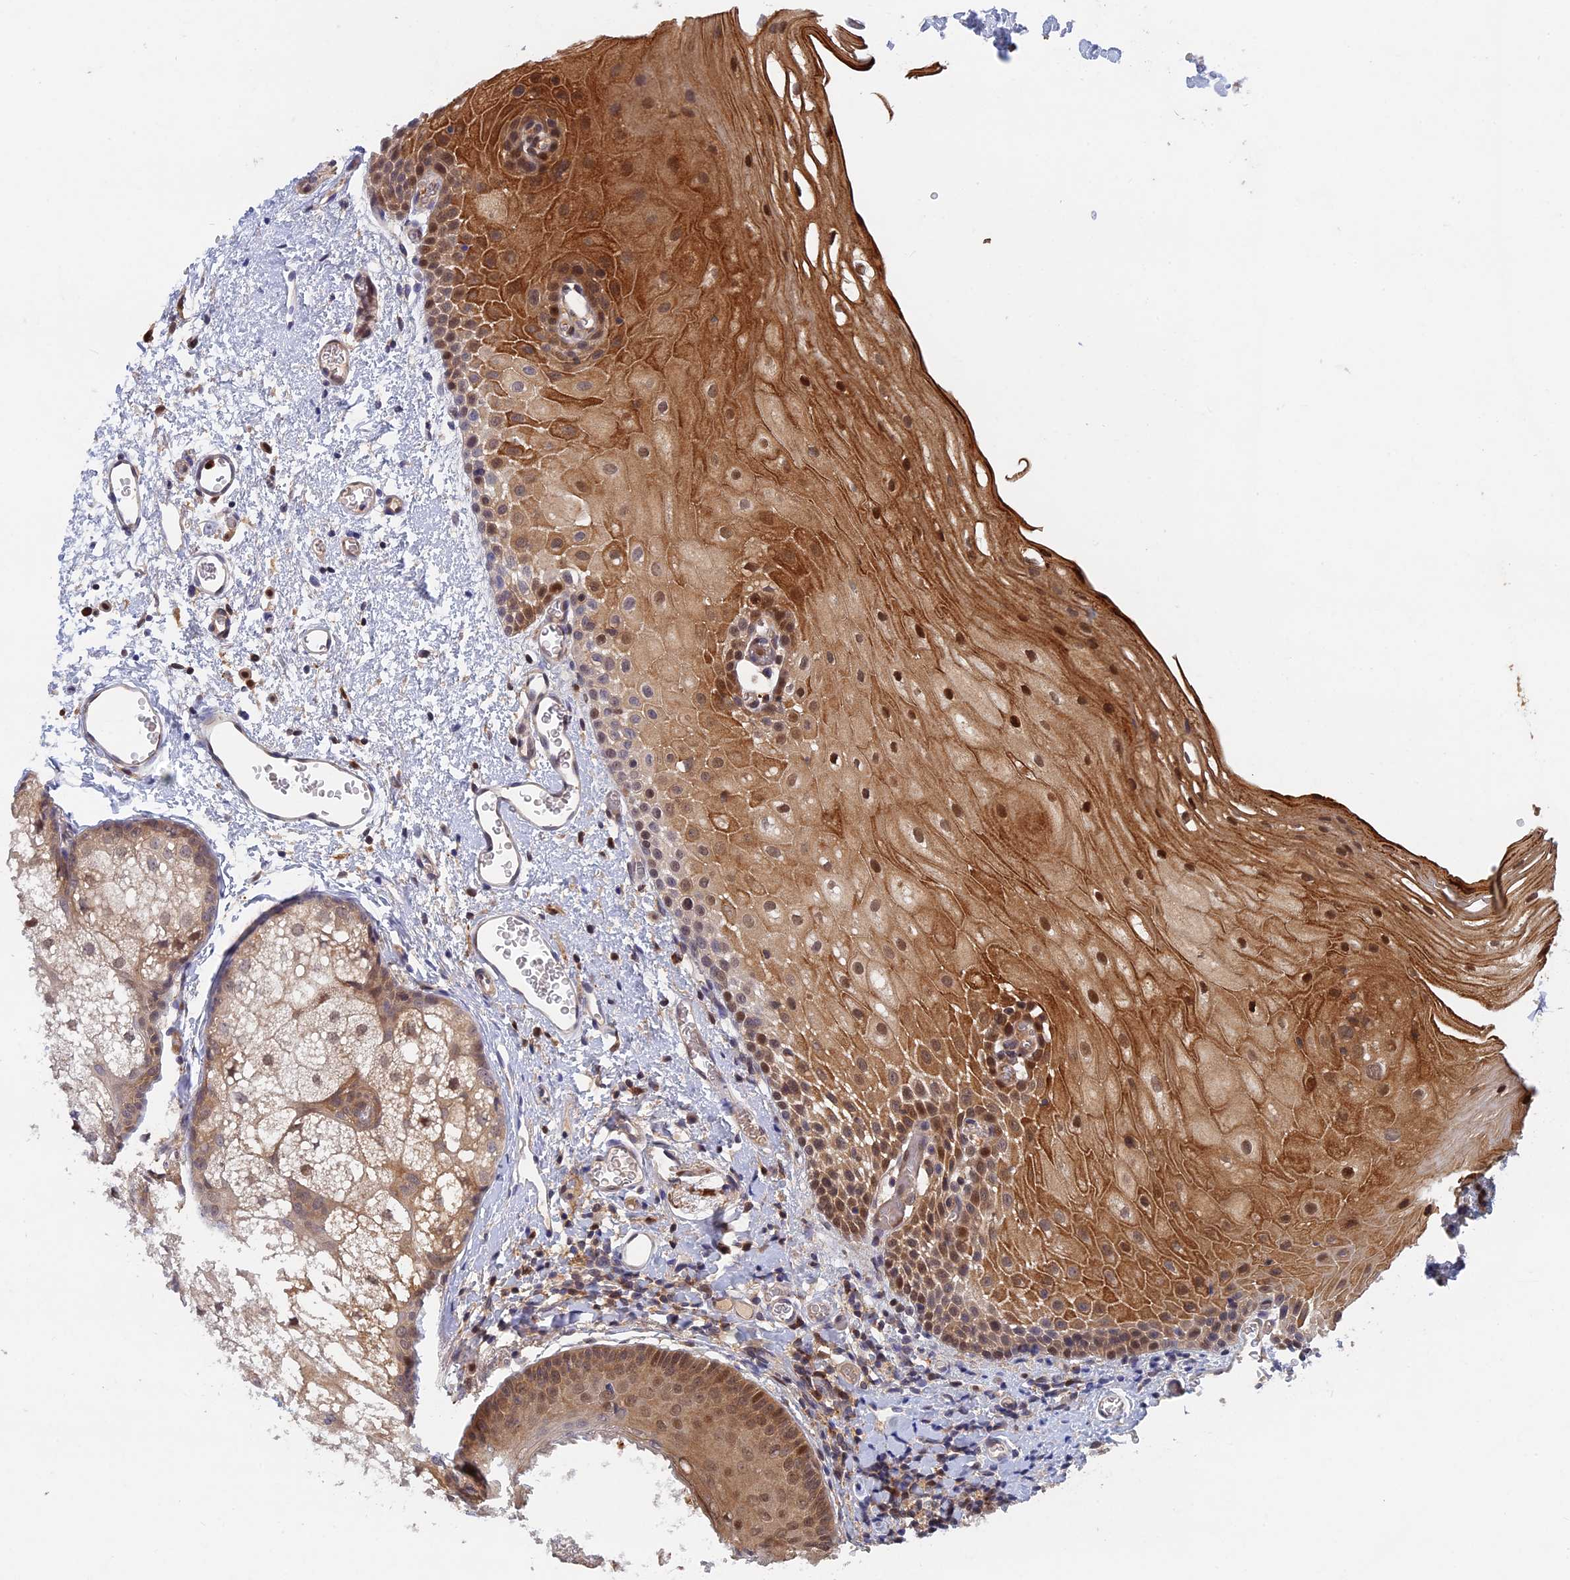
{"staining": {"intensity": "moderate", "quantity": ">75%", "location": "cytoplasmic/membranous,nuclear"}, "tissue": "oral mucosa", "cell_type": "Squamous epithelial cells", "image_type": "normal", "snomed": [{"axis": "morphology", "description": "Normal tissue, NOS"}, {"axis": "morphology", "description": "Squamous cell carcinoma, NOS"}, {"axis": "topography", "description": "Oral tissue"}, {"axis": "topography", "description": "Head-Neck"}], "caption": "Moderate cytoplasmic/membranous,nuclear positivity is identified in approximately >75% of squamous epithelial cells in benign oral mucosa. The protein of interest is shown in brown color, while the nuclei are stained blue.", "gene": "BLVRA", "patient": {"sex": "female", "age": 70}}